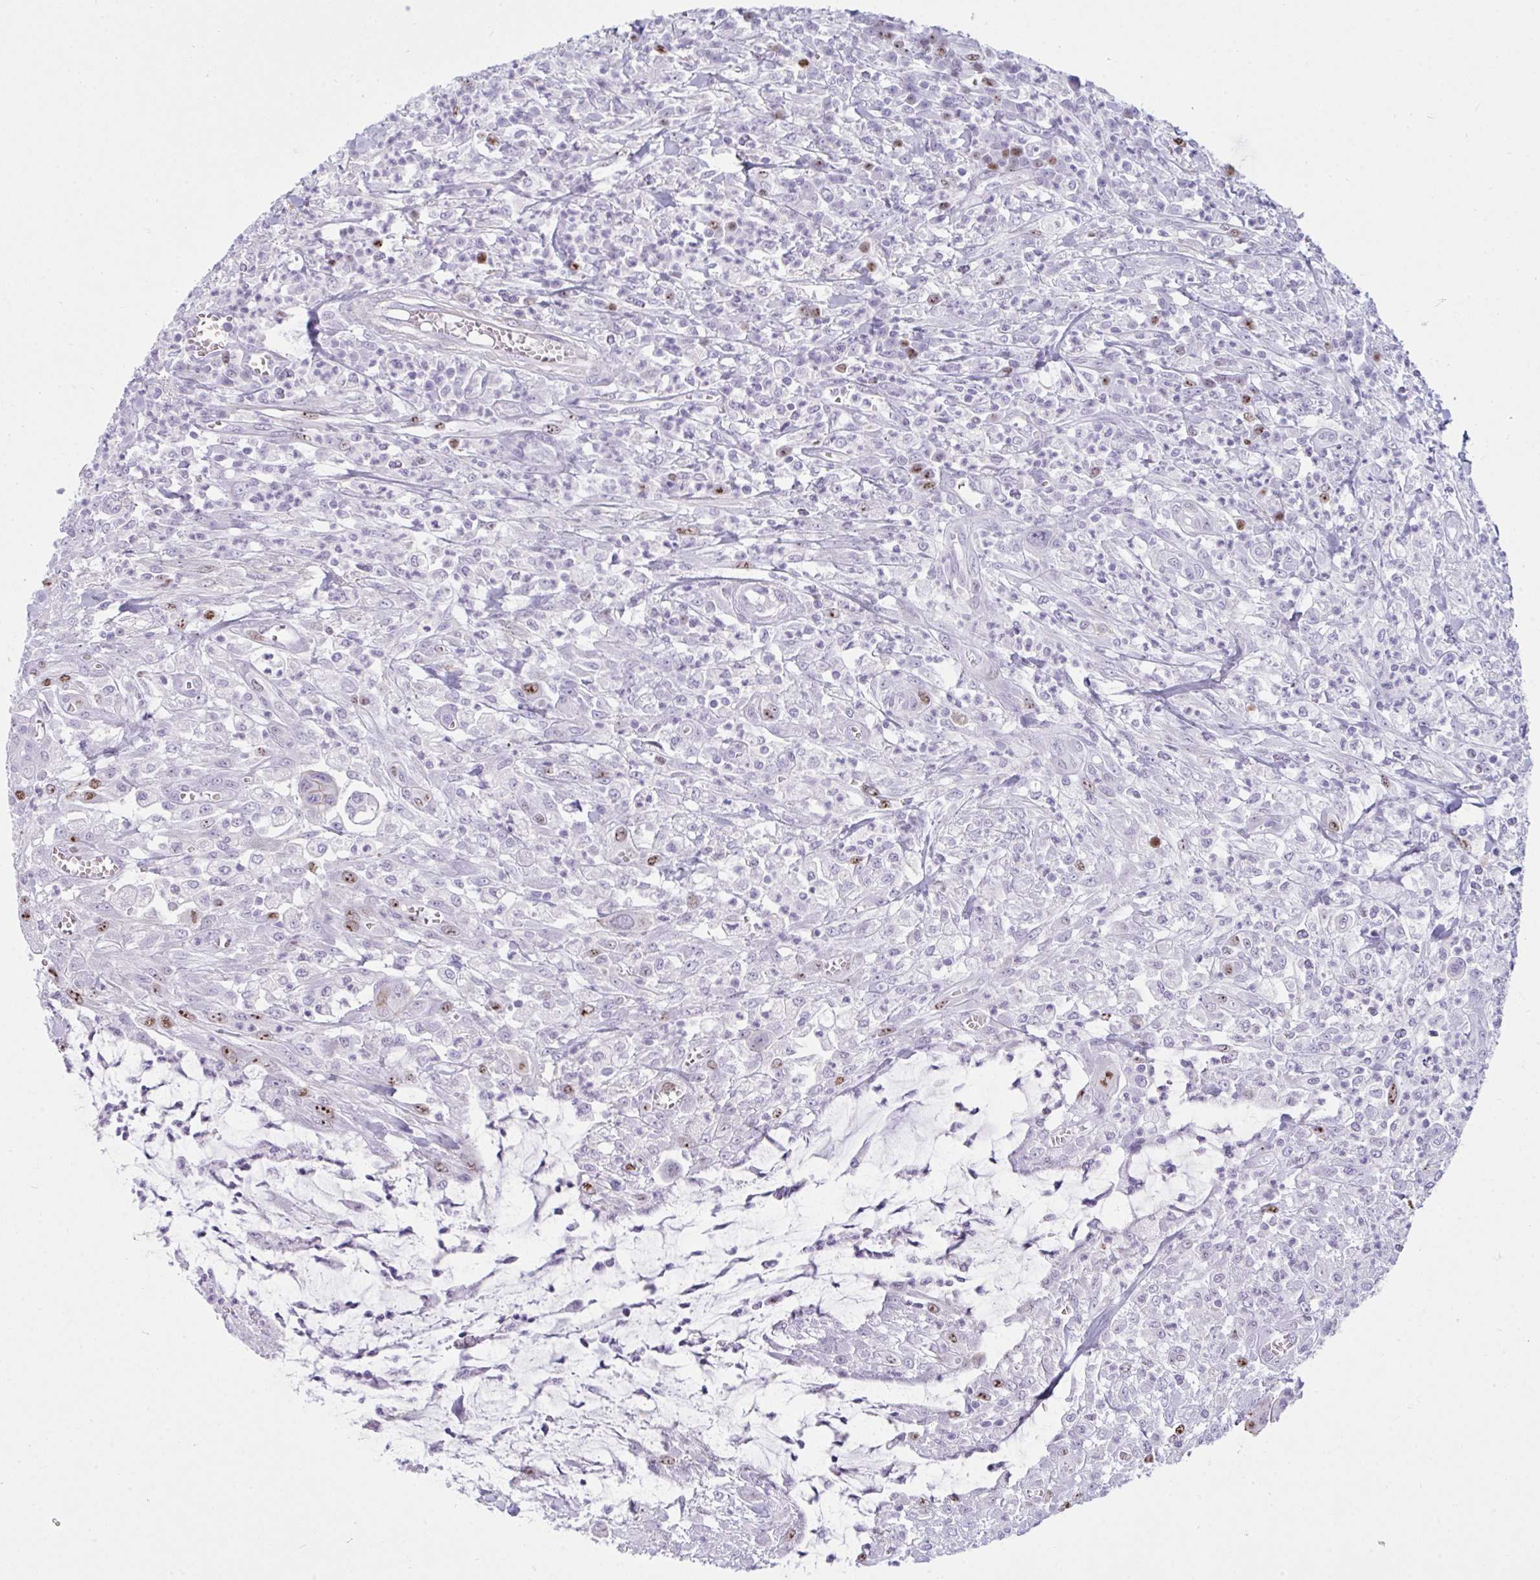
{"staining": {"intensity": "moderate", "quantity": "25%-75%", "location": "cytoplasmic/membranous,nuclear"}, "tissue": "colorectal cancer", "cell_type": "Tumor cells", "image_type": "cancer", "snomed": [{"axis": "morphology", "description": "Adenocarcinoma, NOS"}, {"axis": "topography", "description": "Colon"}], "caption": "A histopathology image showing moderate cytoplasmic/membranous and nuclear expression in about 25%-75% of tumor cells in adenocarcinoma (colorectal), as visualized by brown immunohistochemical staining.", "gene": "SUZ12", "patient": {"sex": "male", "age": 65}}